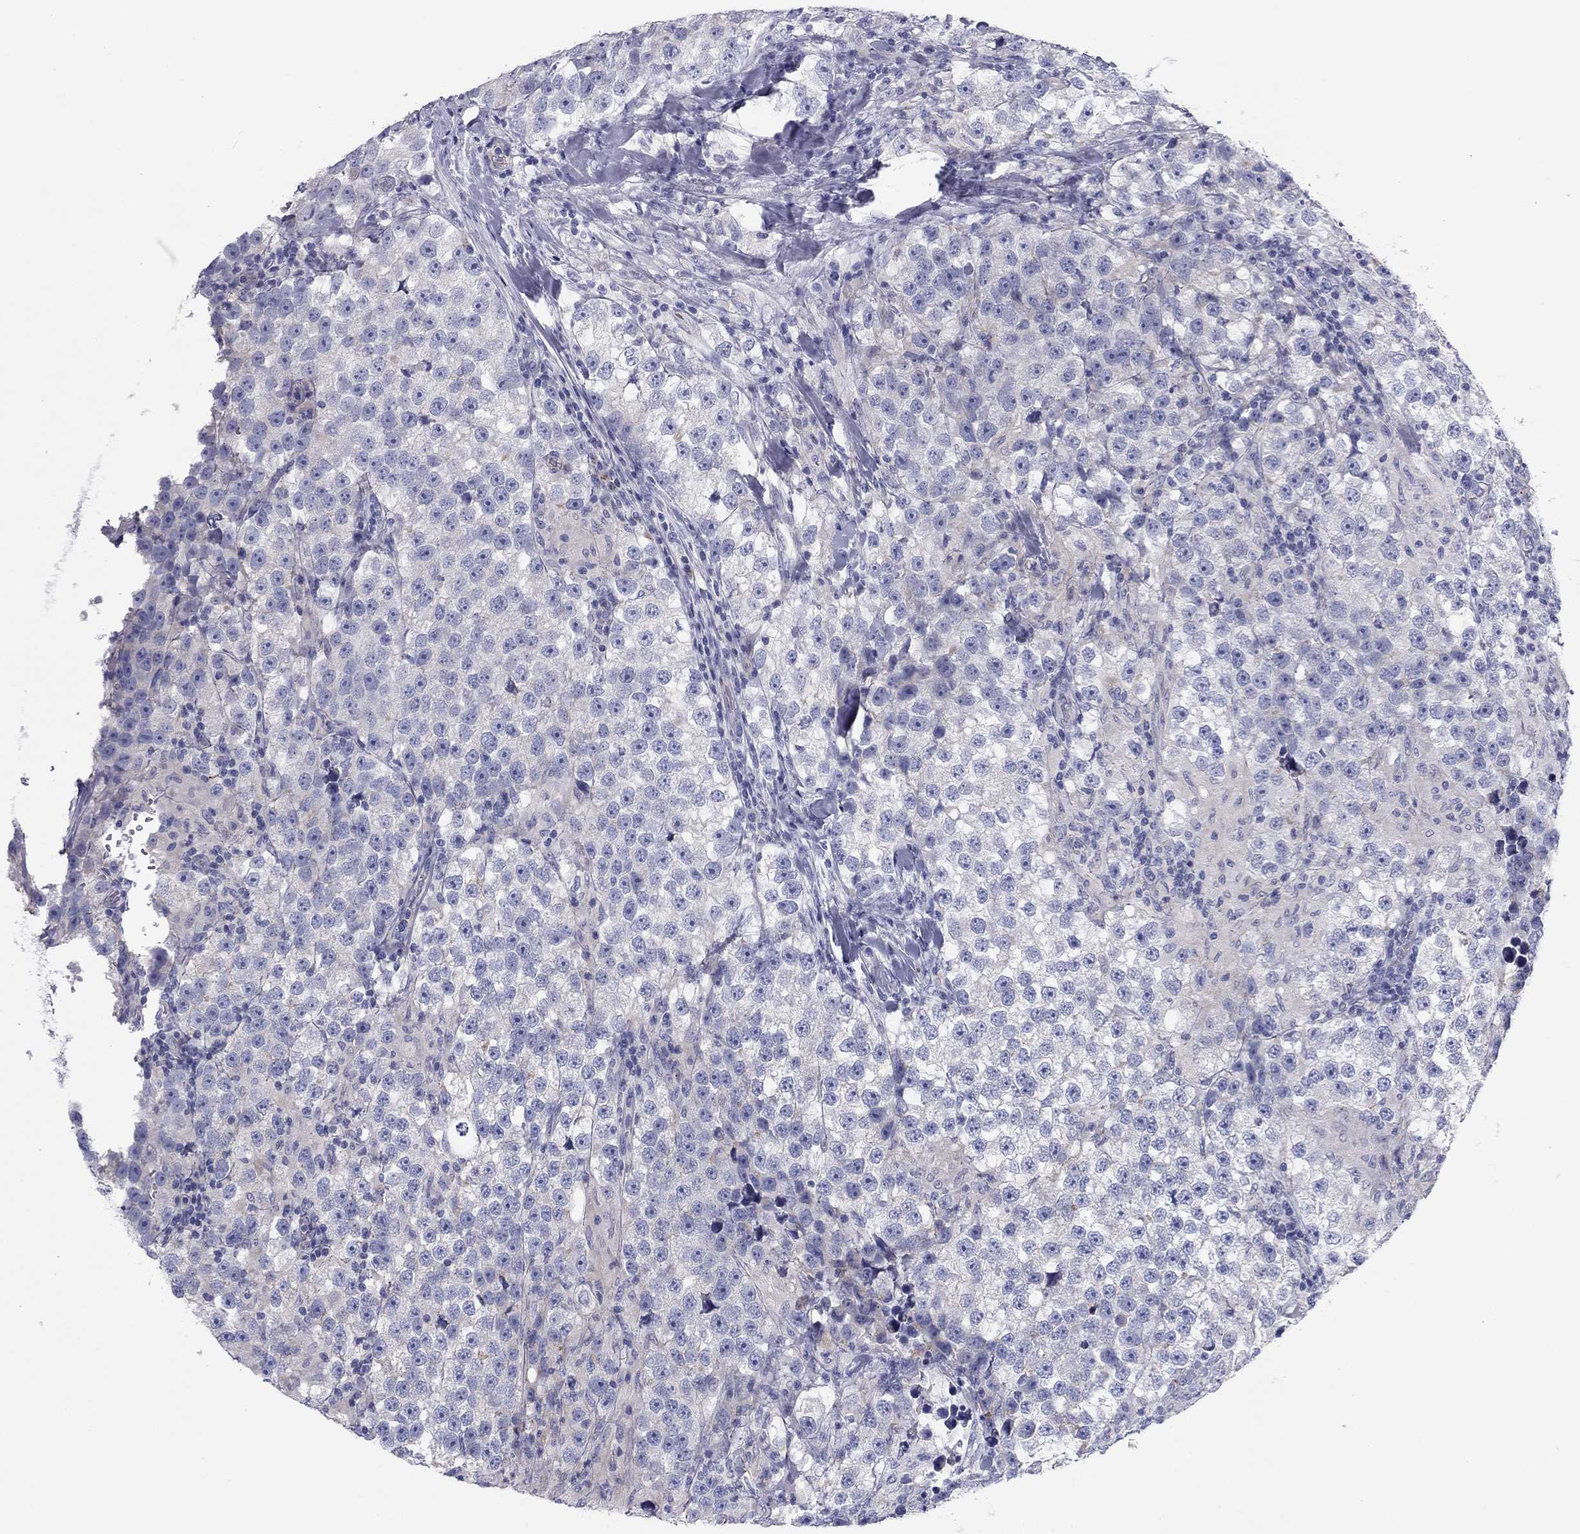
{"staining": {"intensity": "weak", "quantity": "<25%", "location": "cytoplasmic/membranous"}, "tissue": "testis cancer", "cell_type": "Tumor cells", "image_type": "cancer", "snomed": [{"axis": "morphology", "description": "Seminoma, NOS"}, {"axis": "topography", "description": "Testis"}], "caption": "DAB (3,3'-diaminobenzidine) immunohistochemical staining of testis cancer demonstrates no significant expression in tumor cells.", "gene": "SEPTIN3", "patient": {"sex": "male", "age": 46}}